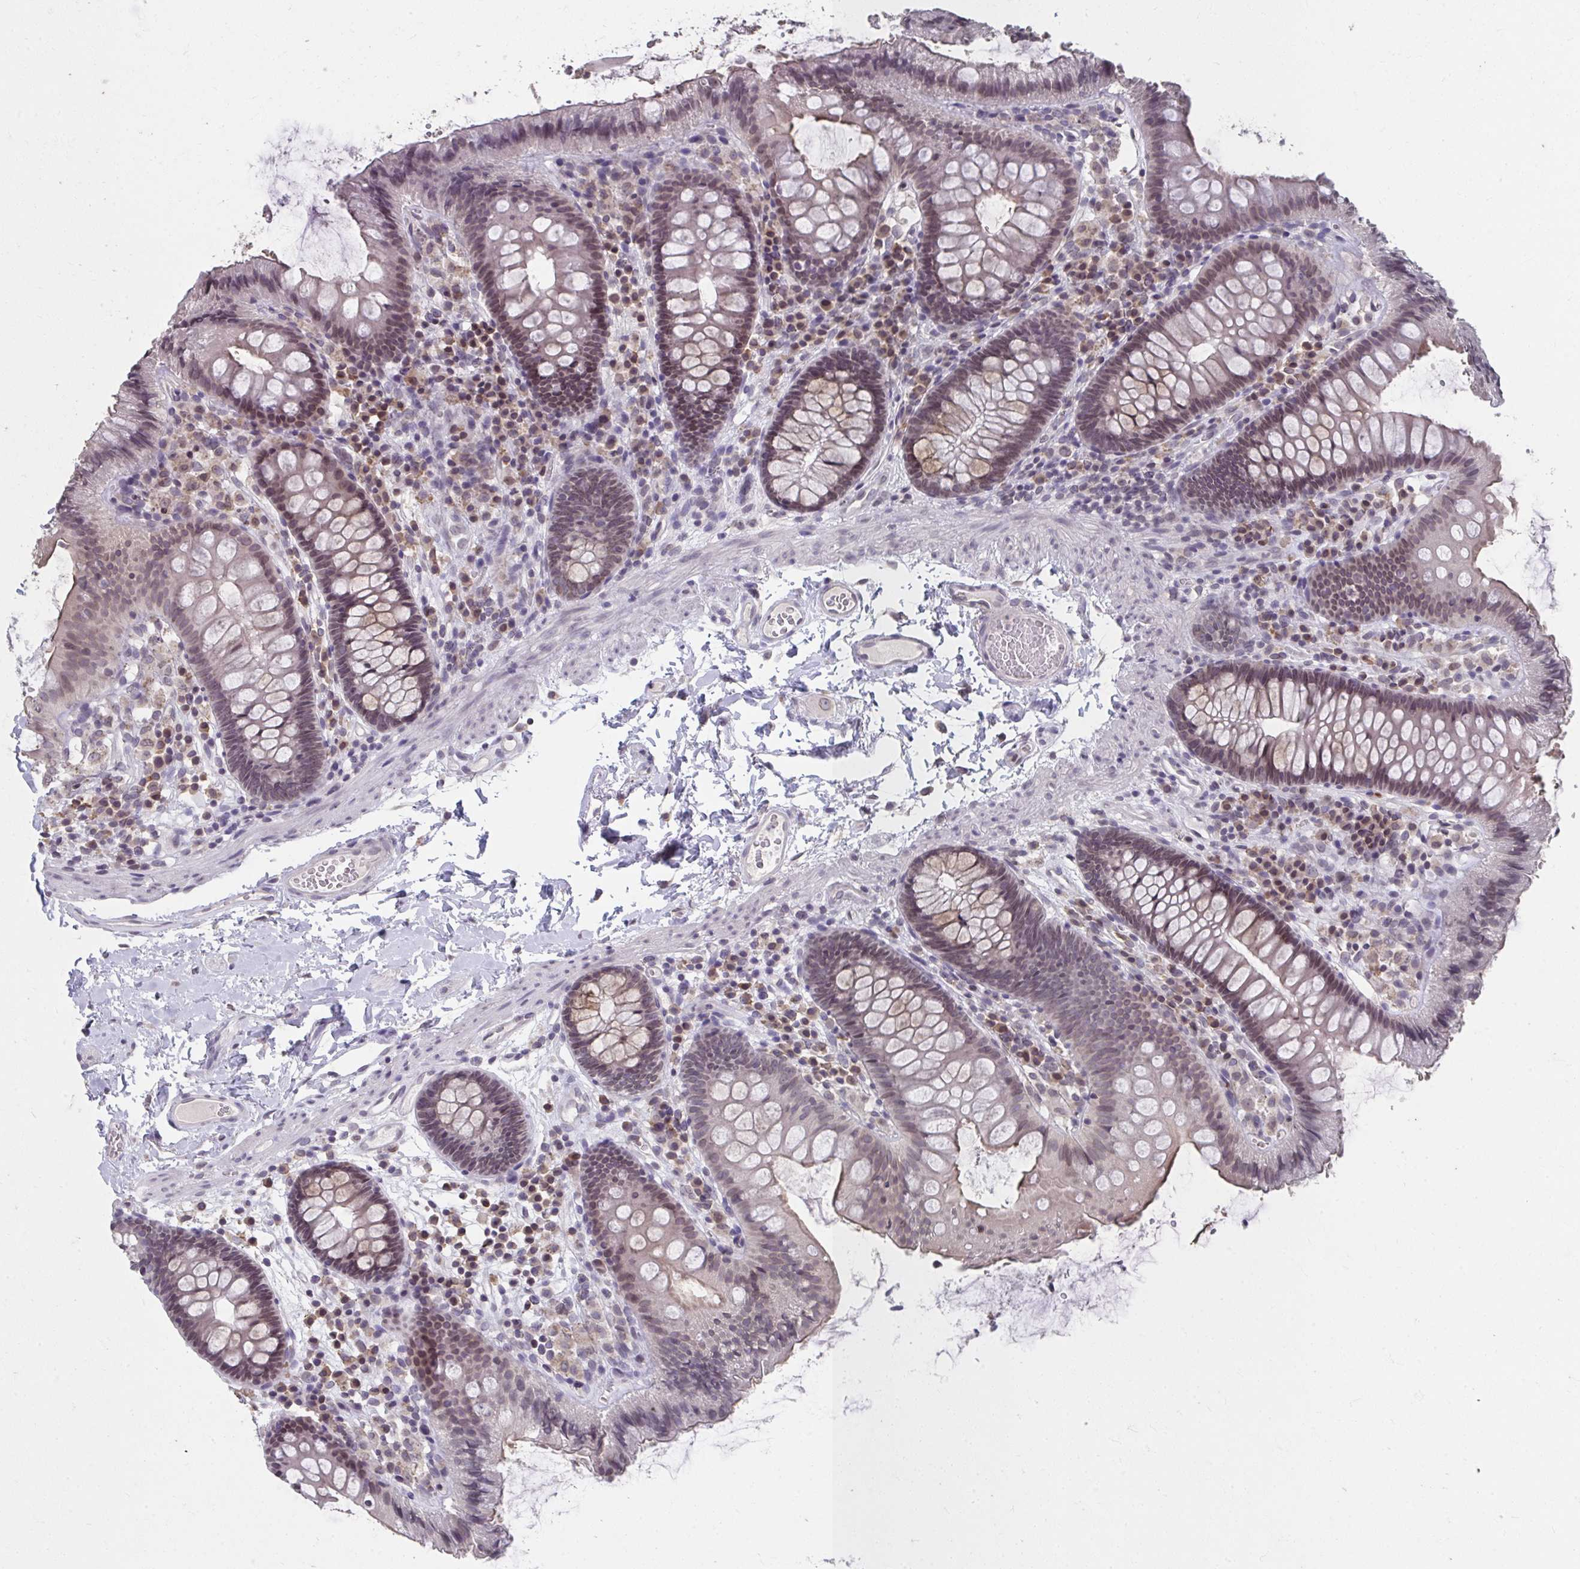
{"staining": {"intensity": "negative", "quantity": "none", "location": "none"}, "tissue": "colon", "cell_type": "Endothelial cells", "image_type": "normal", "snomed": [{"axis": "morphology", "description": "Normal tissue, NOS"}, {"axis": "topography", "description": "Colon"}], "caption": "Immunohistochemistry of normal human colon shows no positivity in endothelial cells.", "gene": "NUP133", "patient": {"sex": "male", "age": 84}}